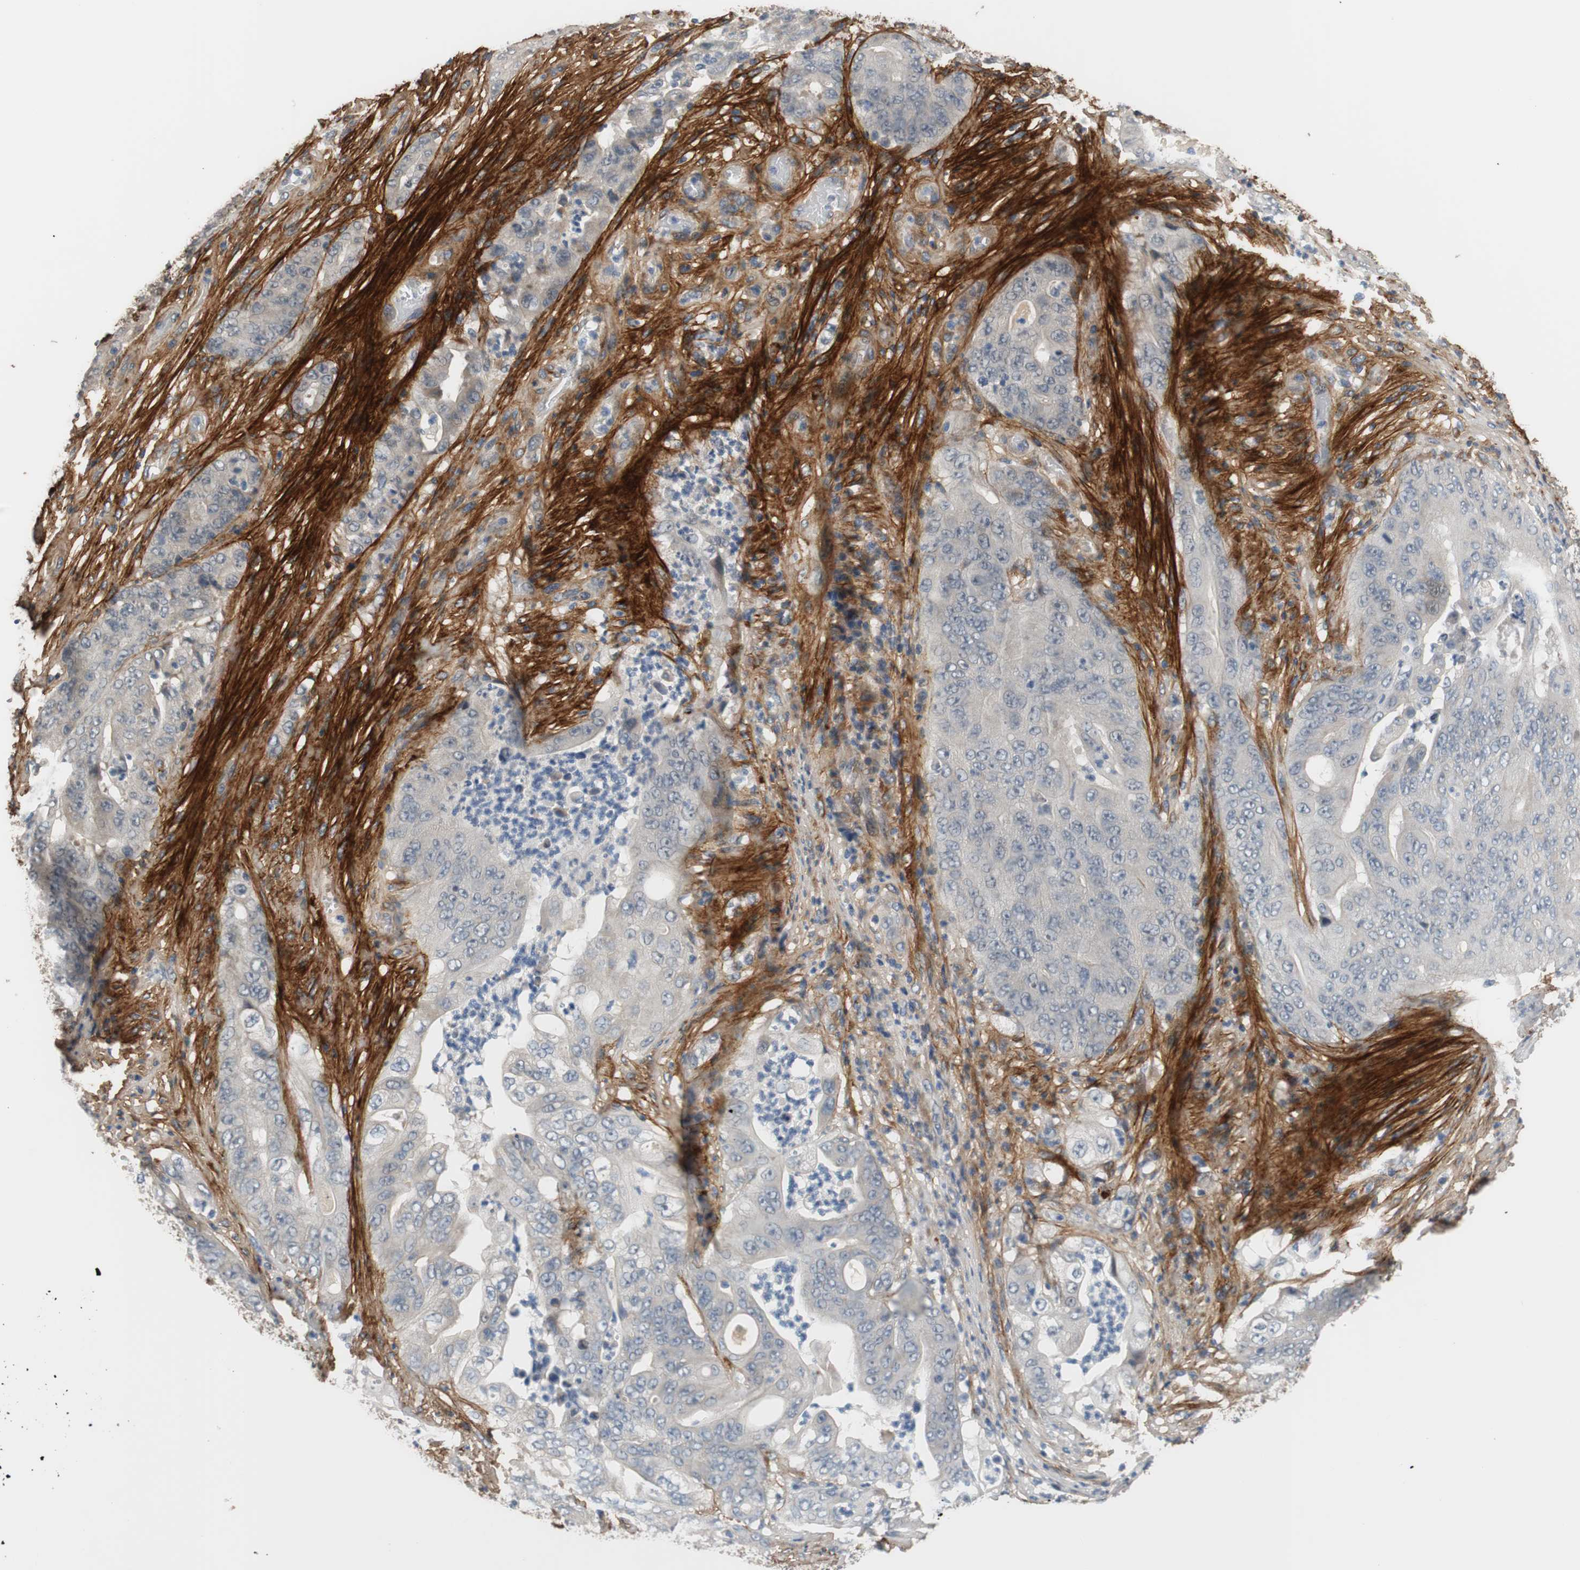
{"staining": {"intensity": "negative", "quantity": "none", "location": "none"}, "tissue": "stomach cancer", "cell_type": "Tumor cells", "image_type": "cancer", "snomed": [{"axis": "morphology", "description": "Adenocarcinoma, NOS"}, {"axis": "topography", "description": "Stomach"}], "caption": "IHC photomicrograph of neoplastic tissue: adenocarcinoma (stomach) stained with DAB (3,3'-diaminobenzidine) exhibits no significant protein staining in tumor cells.", "gene": "COL12A1", "patient": {"sex": "female", "age": 73}}